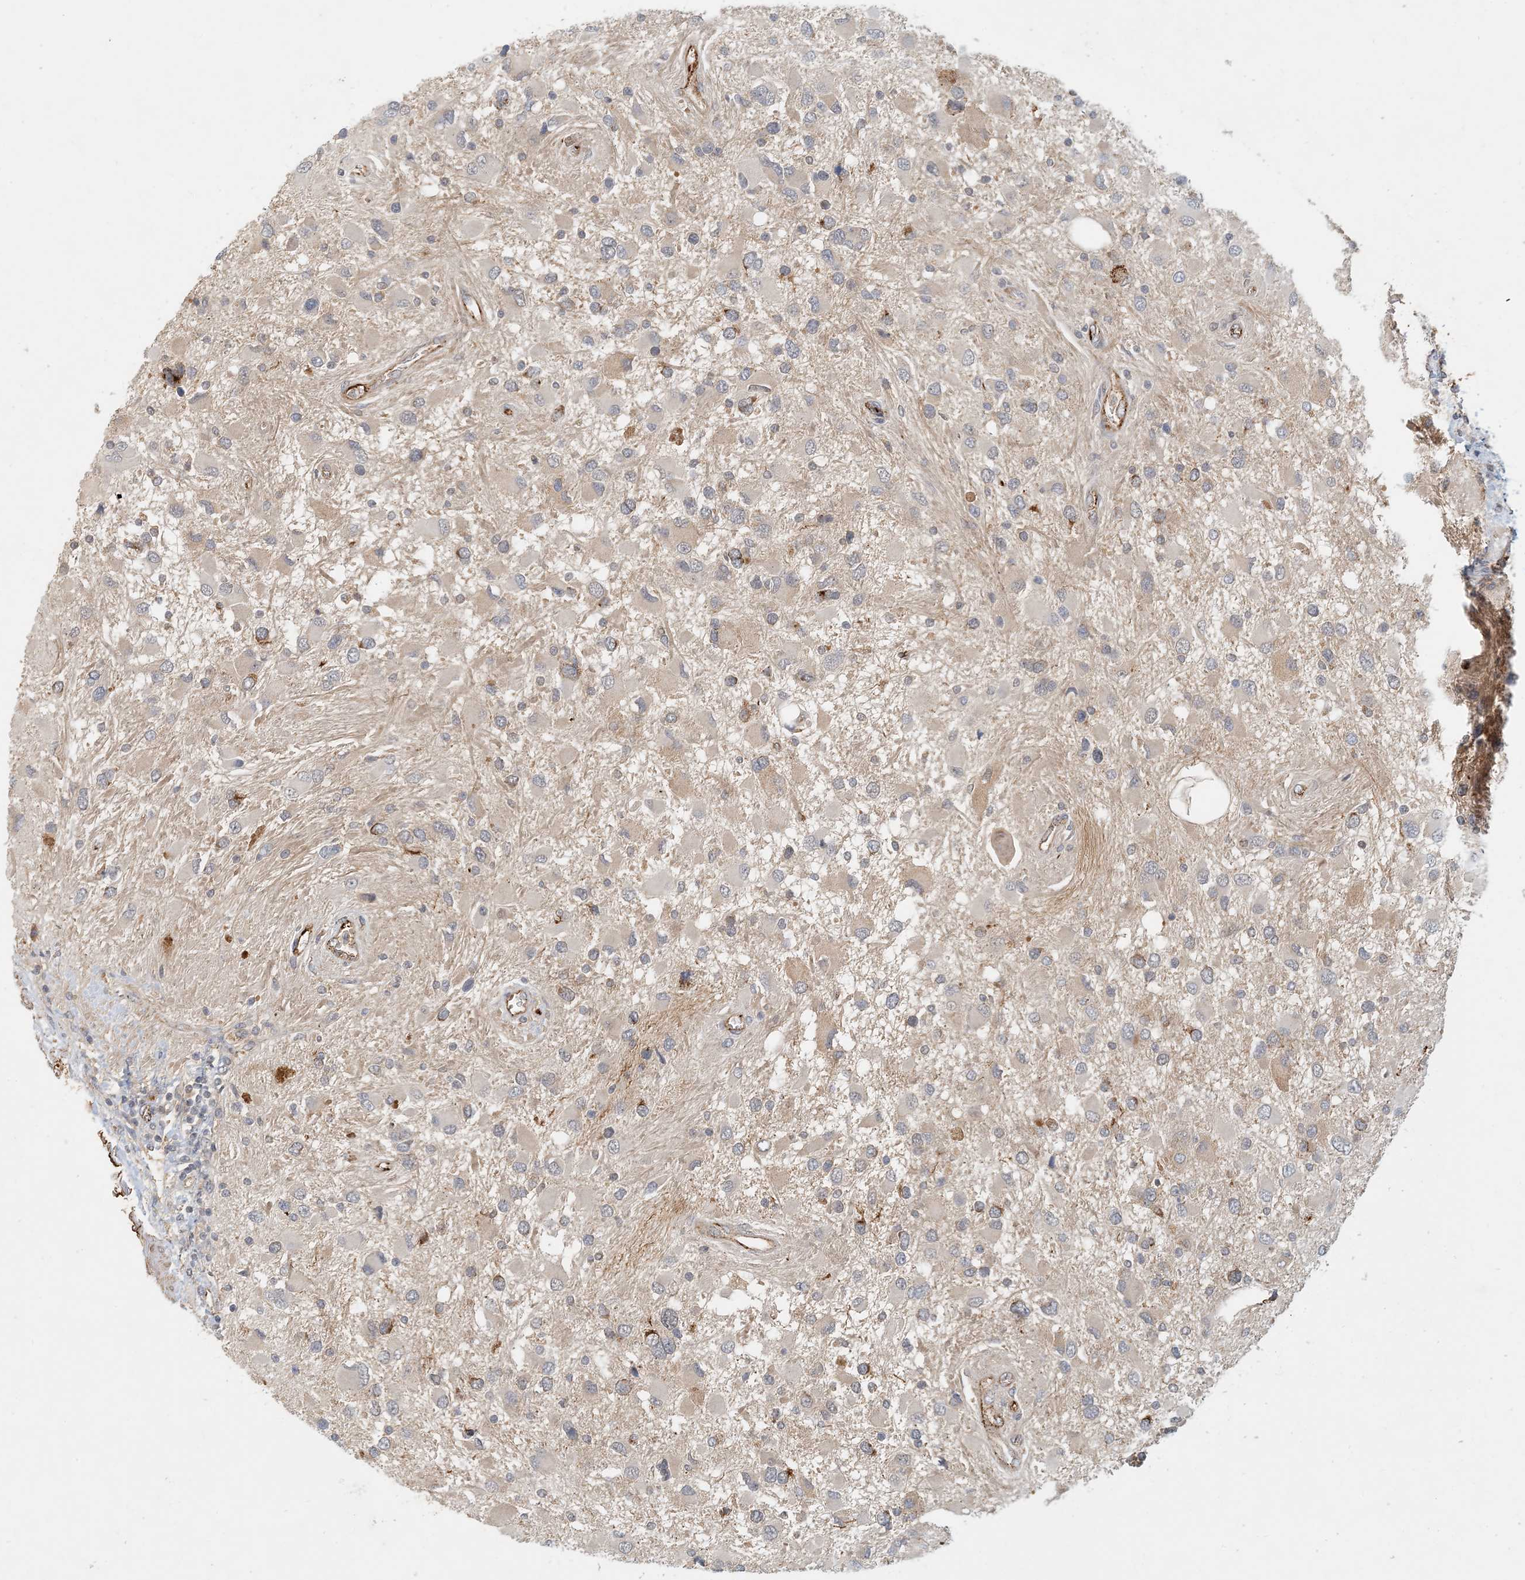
{"staining": {"intensity": "weak", "quantity": "<25%", "location": "cytoplasmic/membranous"}, "tissue": "glioma", "cell_type": "Tumor cells", "image_type": "cancer", "snomed": [{"axis": "morphology", "description": "Glioma, malignant, High grade"}, {"axis": "topography", "description": "Brain"}], "caption": "IHC histopathology image of neoplastic tissue: glioma stained with DAB (3,3'-diaminobenzidine) displays no significant protein expression in tumor cells.", "gene": "ZBTB3", "patient": {"sex": "male", "age": 53}}